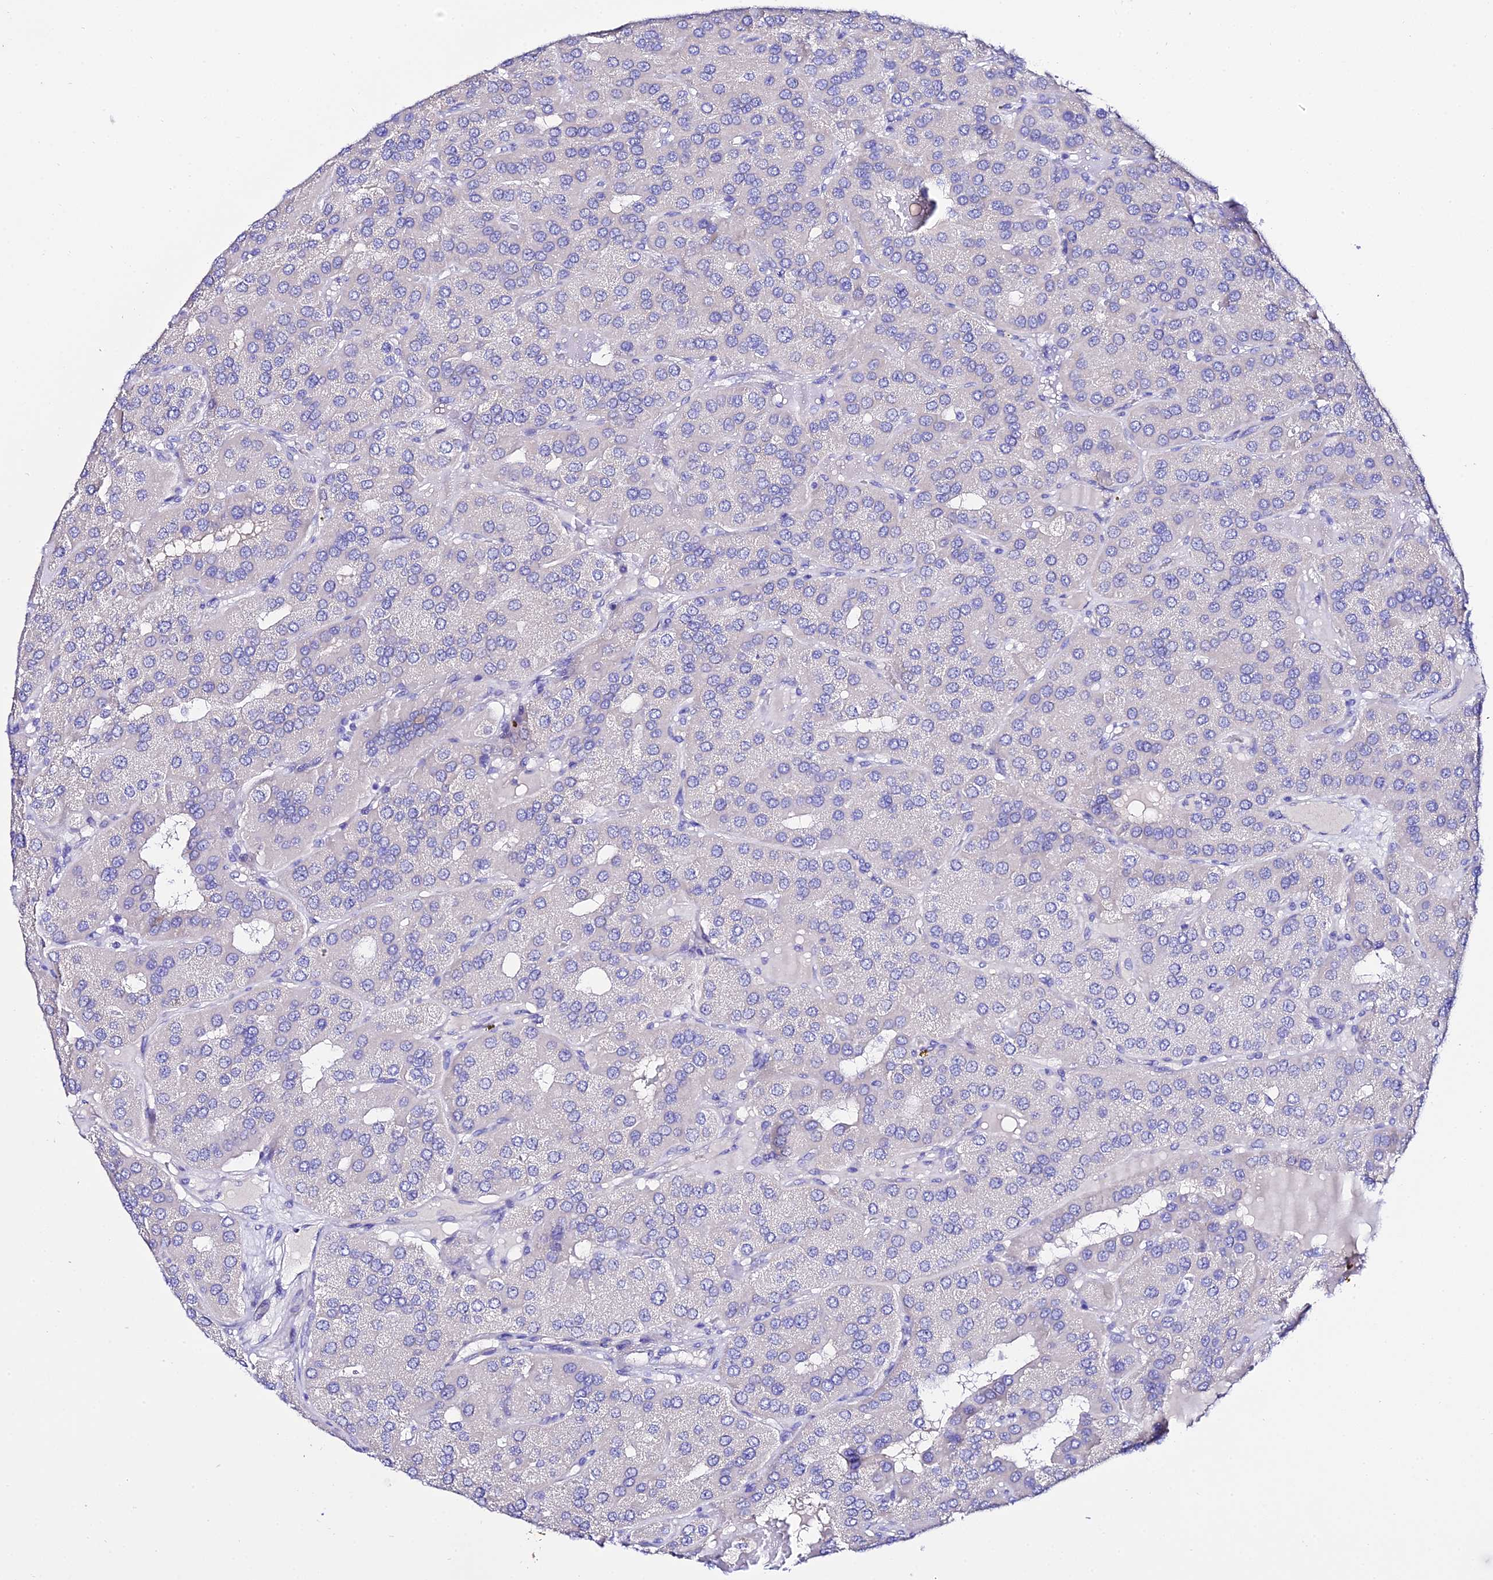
{"staining": {"intensity": "negative", "quantity": "none", "location": "none"}, "tissue": "parathyroid gland", "cell_type": "Glandular cells", "image_type": "normal", "snomed": [{"axis": "morphology", "description": "Normal tissue, NOS"}, {"axis": "morphology", "description": "Adenoma, NOS"}, {"axis": "topography", "description": "Parathyroid gland"}], "caption": "Immunohistochemistry of benign parathyroid gland displays no positivity in glandular cells. (IHC, brightfield microscopy, high magnification).", "gene": "TMEM117", "patient": {"sex": "female", "age": 86}}